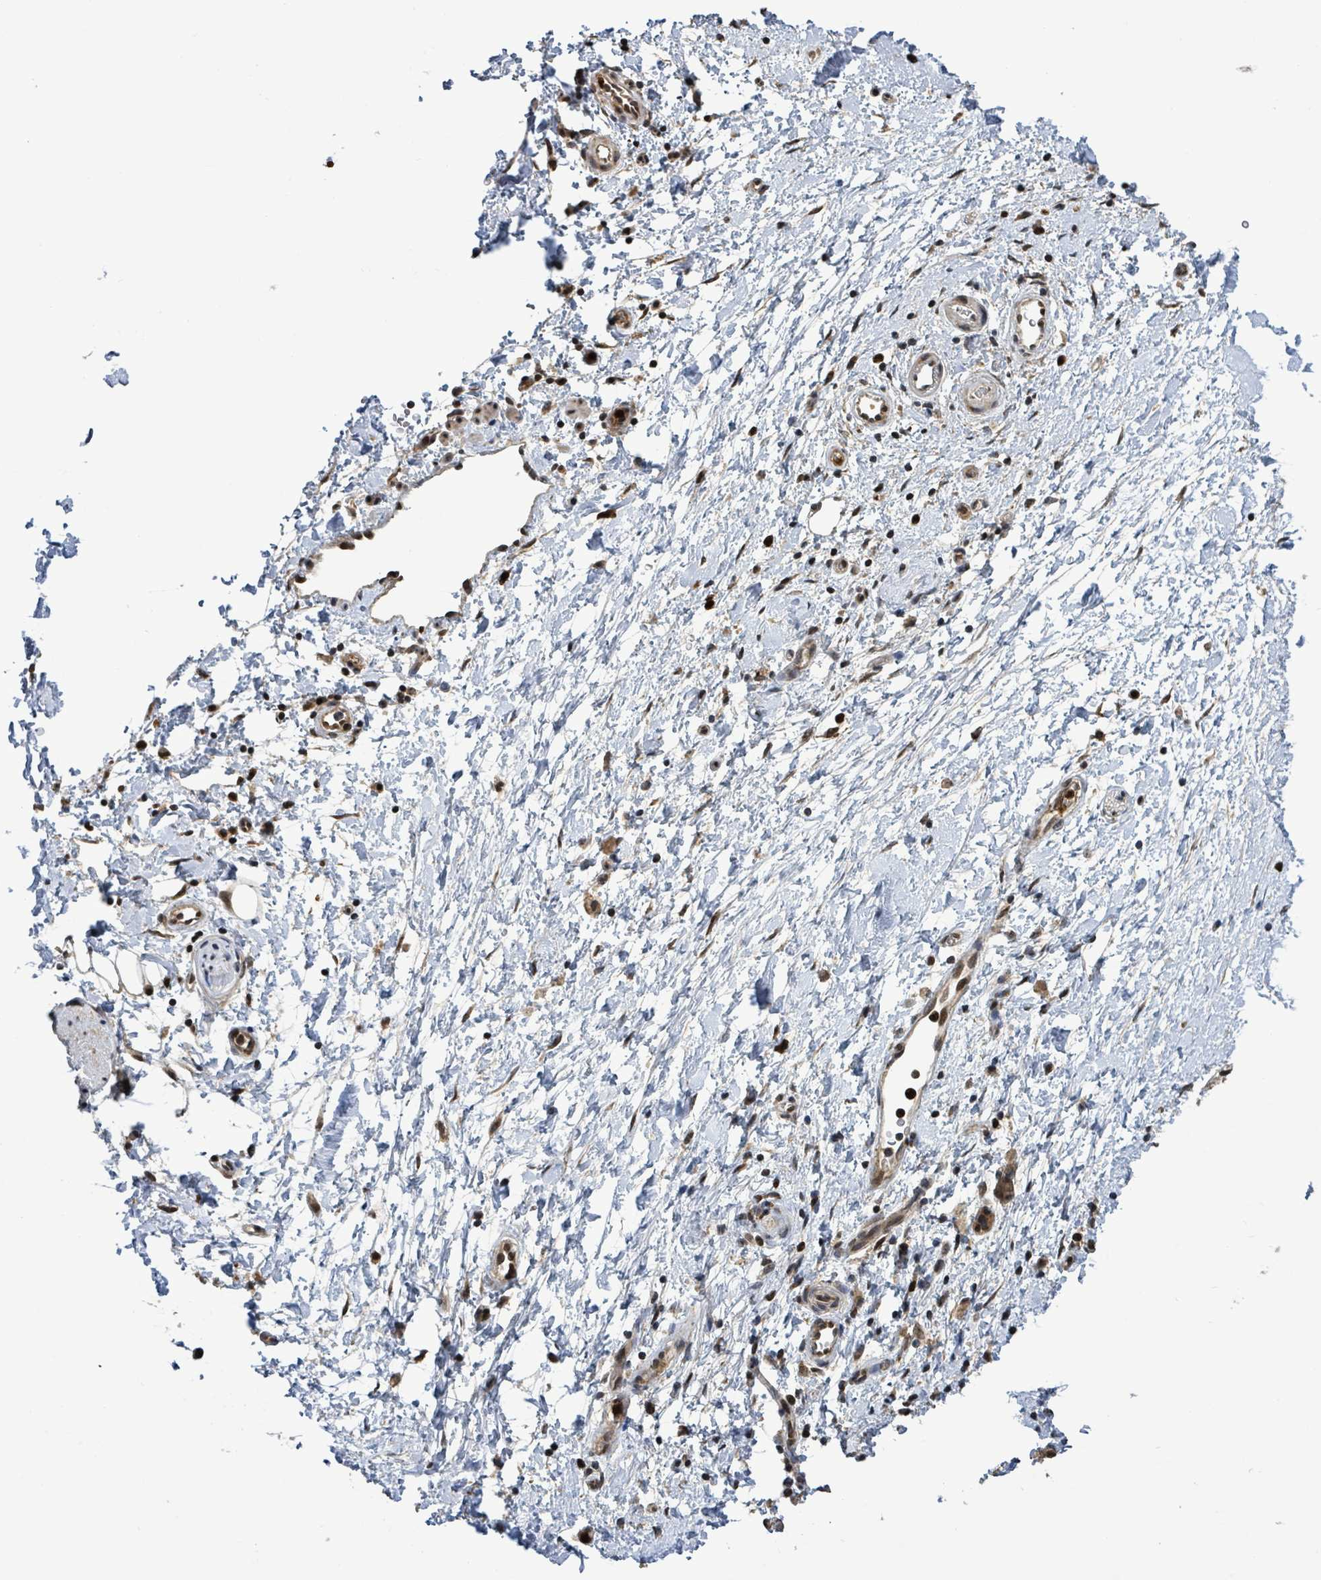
{"staining": {"intensity": "negative", "quantity": "none", "location": "none"}, "tissue": "adipose tissue", "cell_type": "Adipocytes", "image_type": "normal", "snomed": [{"axis": "morphology", "description": "Normal tissue, NOS"}, {"axis": "morphology", "description": "Adenocarcinoma, NOS"}, {"axis": "topography", "description": "Pancreas"}, {"axis": "topography", "description": "Peripheral nerve tissue"}], "caption": "Image shows no protein expression in adipocytes of unremarkable adipose tissue.", "gene": "COQ6", "patient": {"sex": "female", "age": 77}}